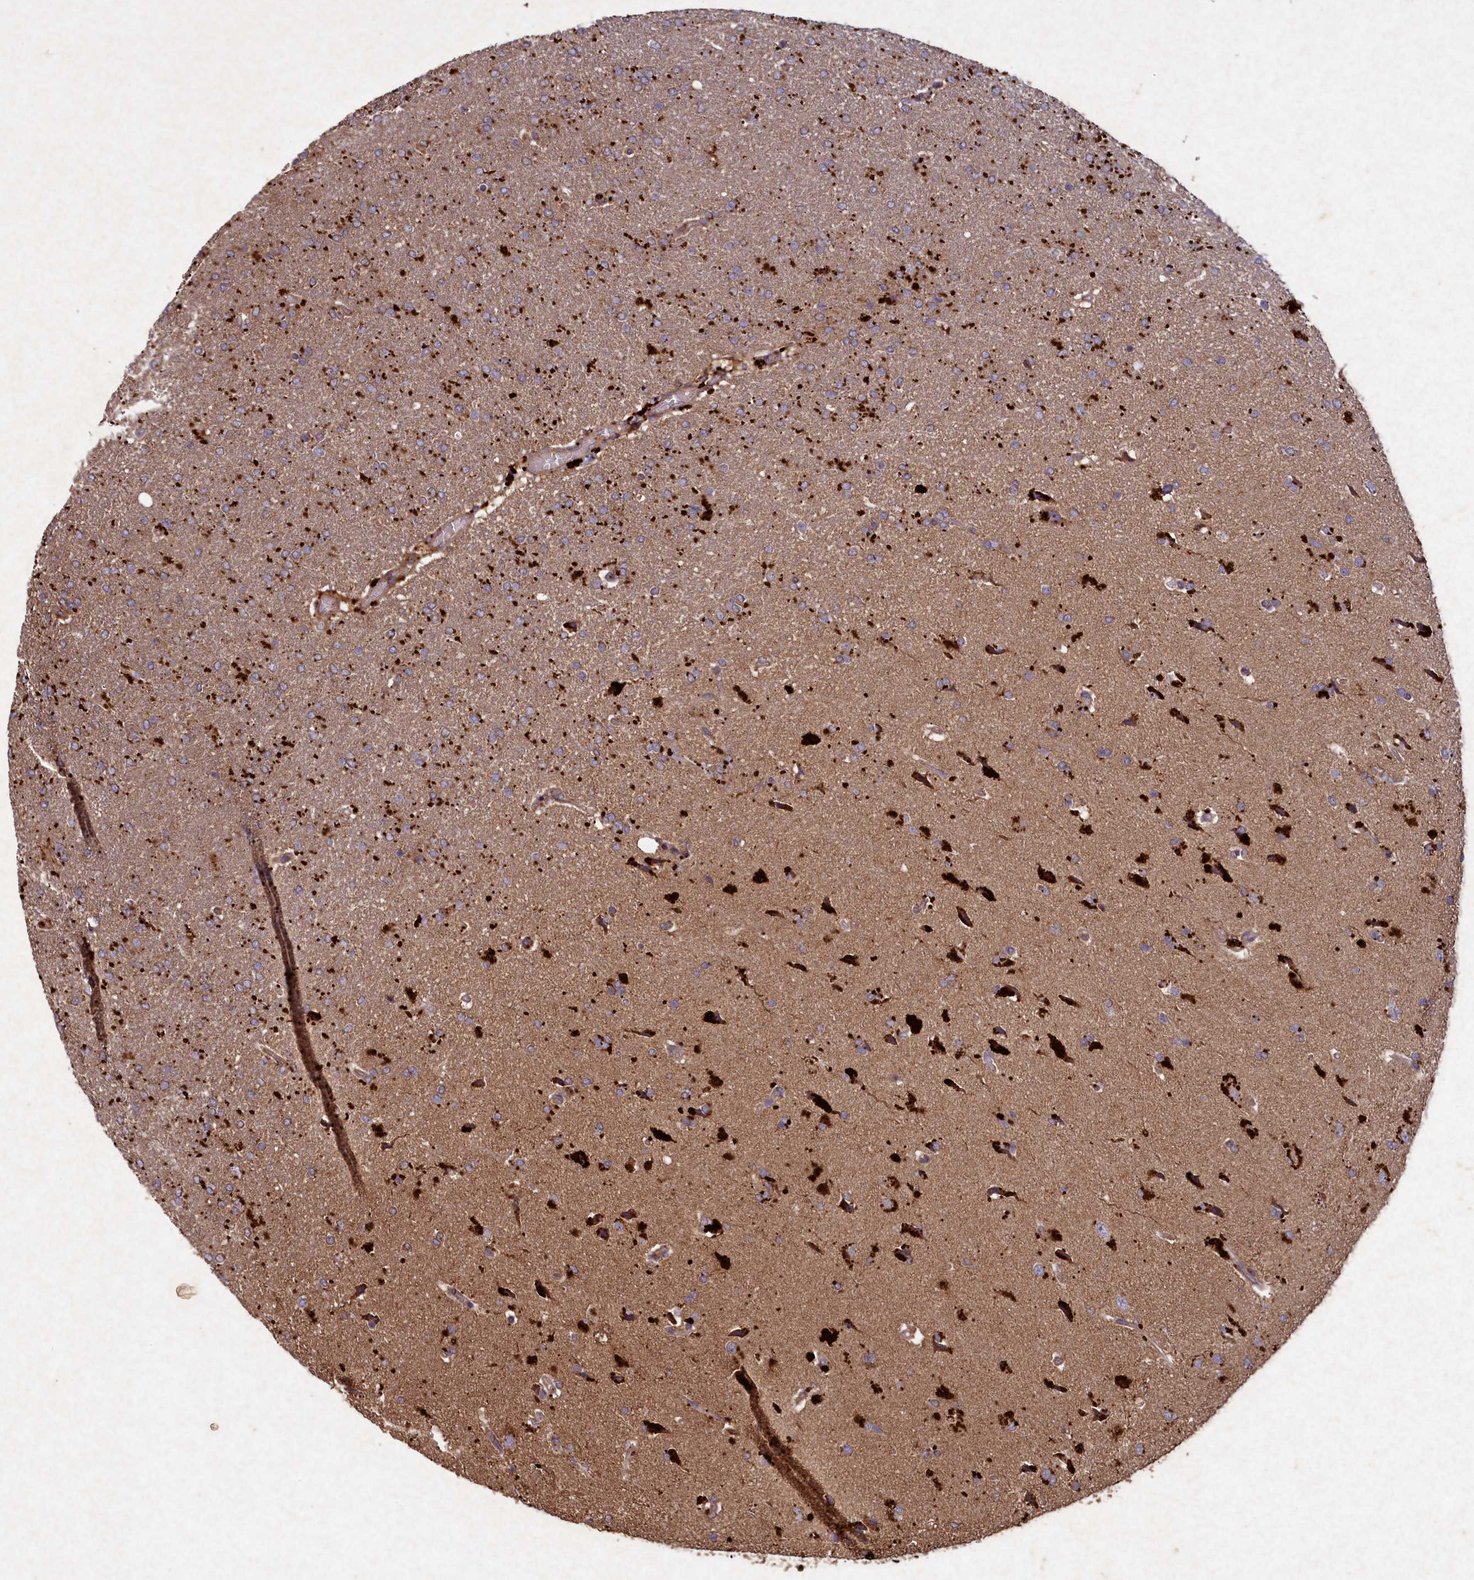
{"staining": {"intensity": "strong", "quantity": "<25%", "location": "cytoplasmic/membranous"}, "tissue": "glioma", "cell_type": "Tumor cells", "image_type": "cancer", "snomed": [{"axis": "morphology", "description": "Glioma, malignant, High grade"}, {"axis": "topography", "description": "Brain"}], "caption": "Glioma was stained to show a protein in brown. There is medium levels of strong cytoplasmic/membranous staining in about <25% of tumor cells.", "gene": "CIAO2B", "patient": {"sex": "male", "age": 72}}